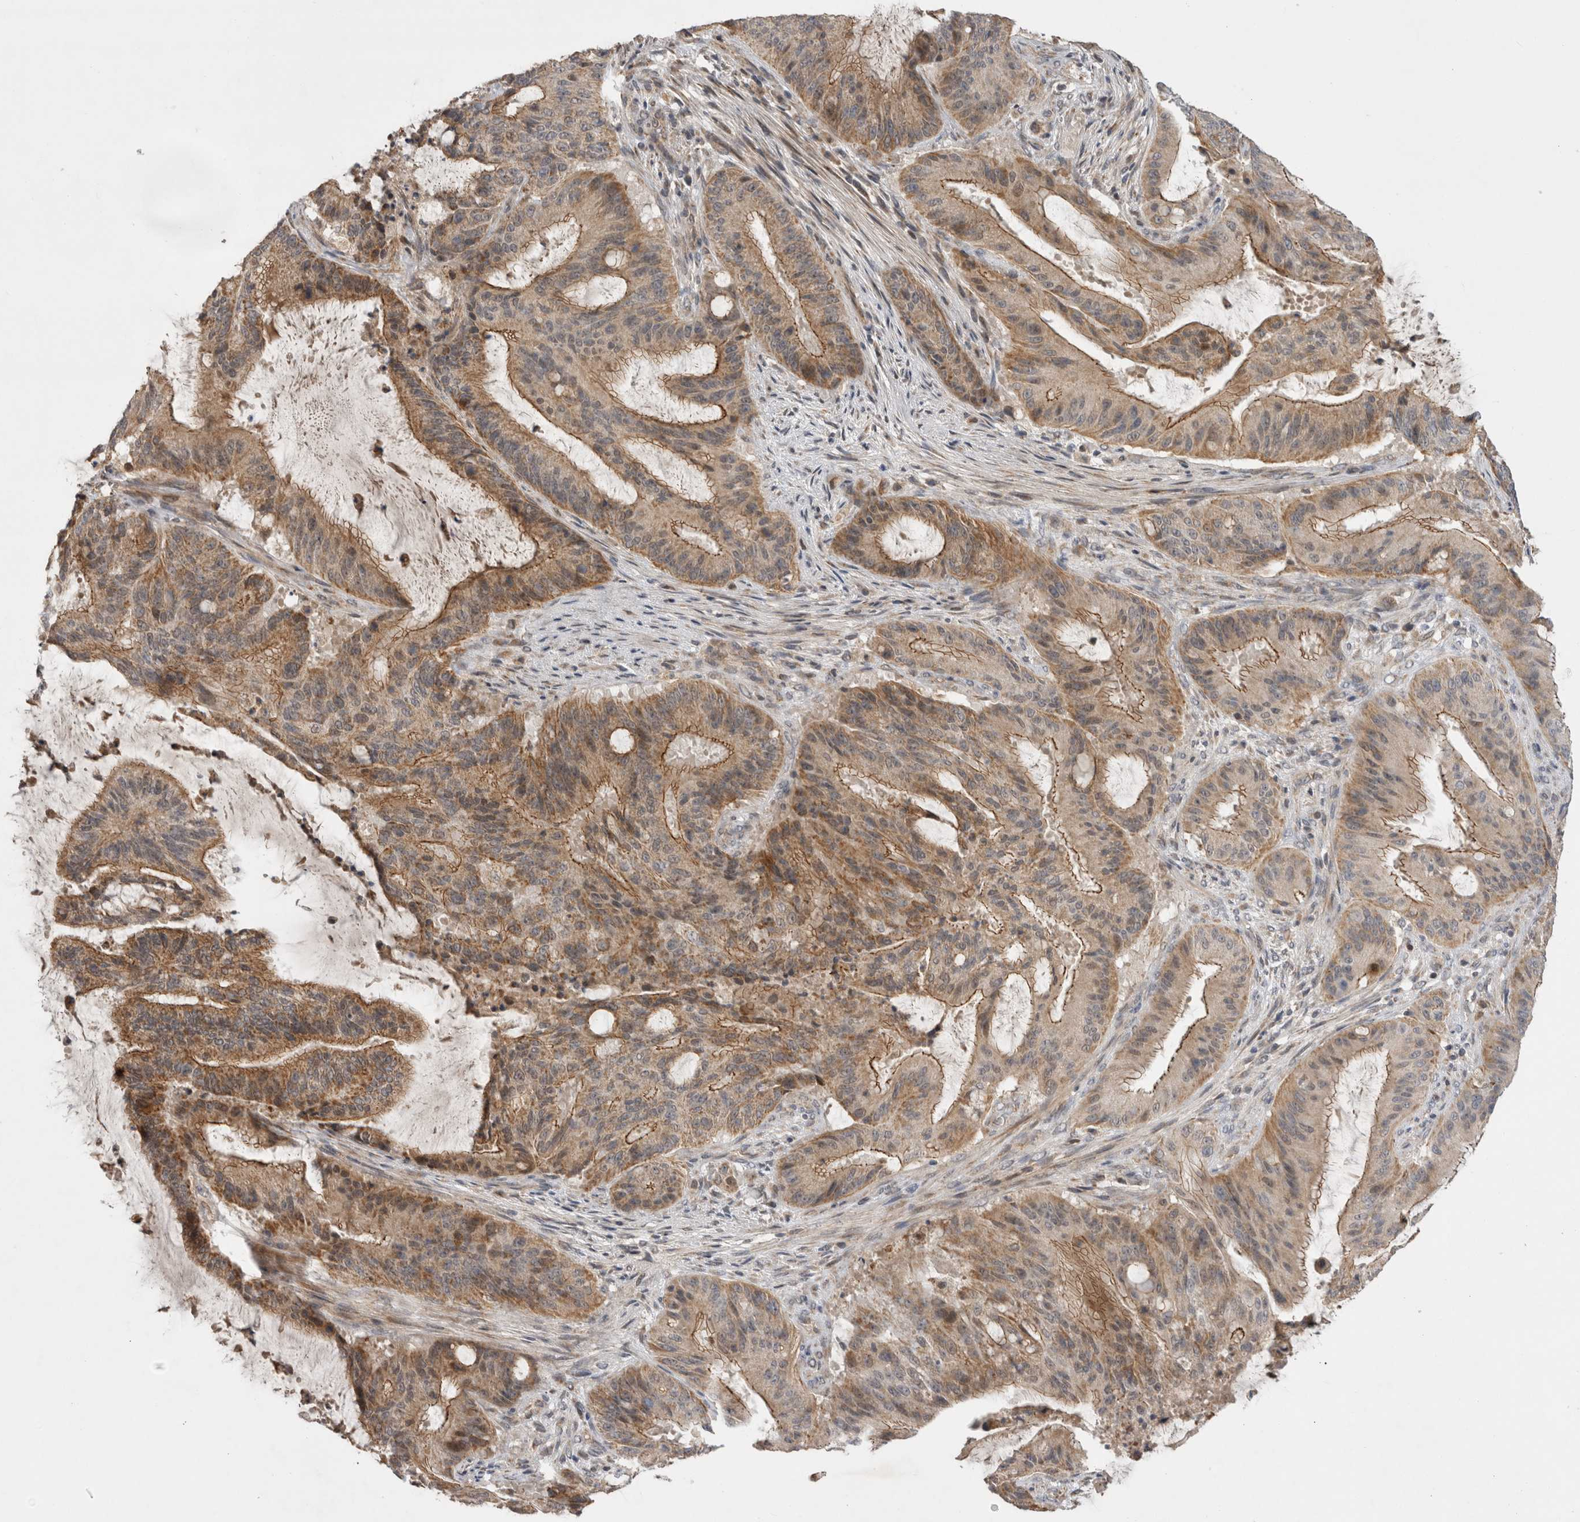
{"staining": {"intensity": "moderate", "quantity": ">75%", "location": "cytoplasmic/membranous"}, "tissue": "liver cancer", "cell_type": "Tumor cells", "image_type": "cancer", "snomed": [{"axis": "morphology", "description": "Normal tissue, NOS"}, {"axis": "morphology", "description": "Cholangiocarcinoma"}, {"axis": "topography", "description": "Liver"}, {"axis": "topography", "description": "Peripheral nerve tissue"}], "caption": "The immunohistochemical stain shows moderate cytoplasmic/membranous staining in tumor cells of liver cholangiocarcinoma tissue.", "gene": "KCNIP1", "patient": {"sex": "female", "age": 73}}